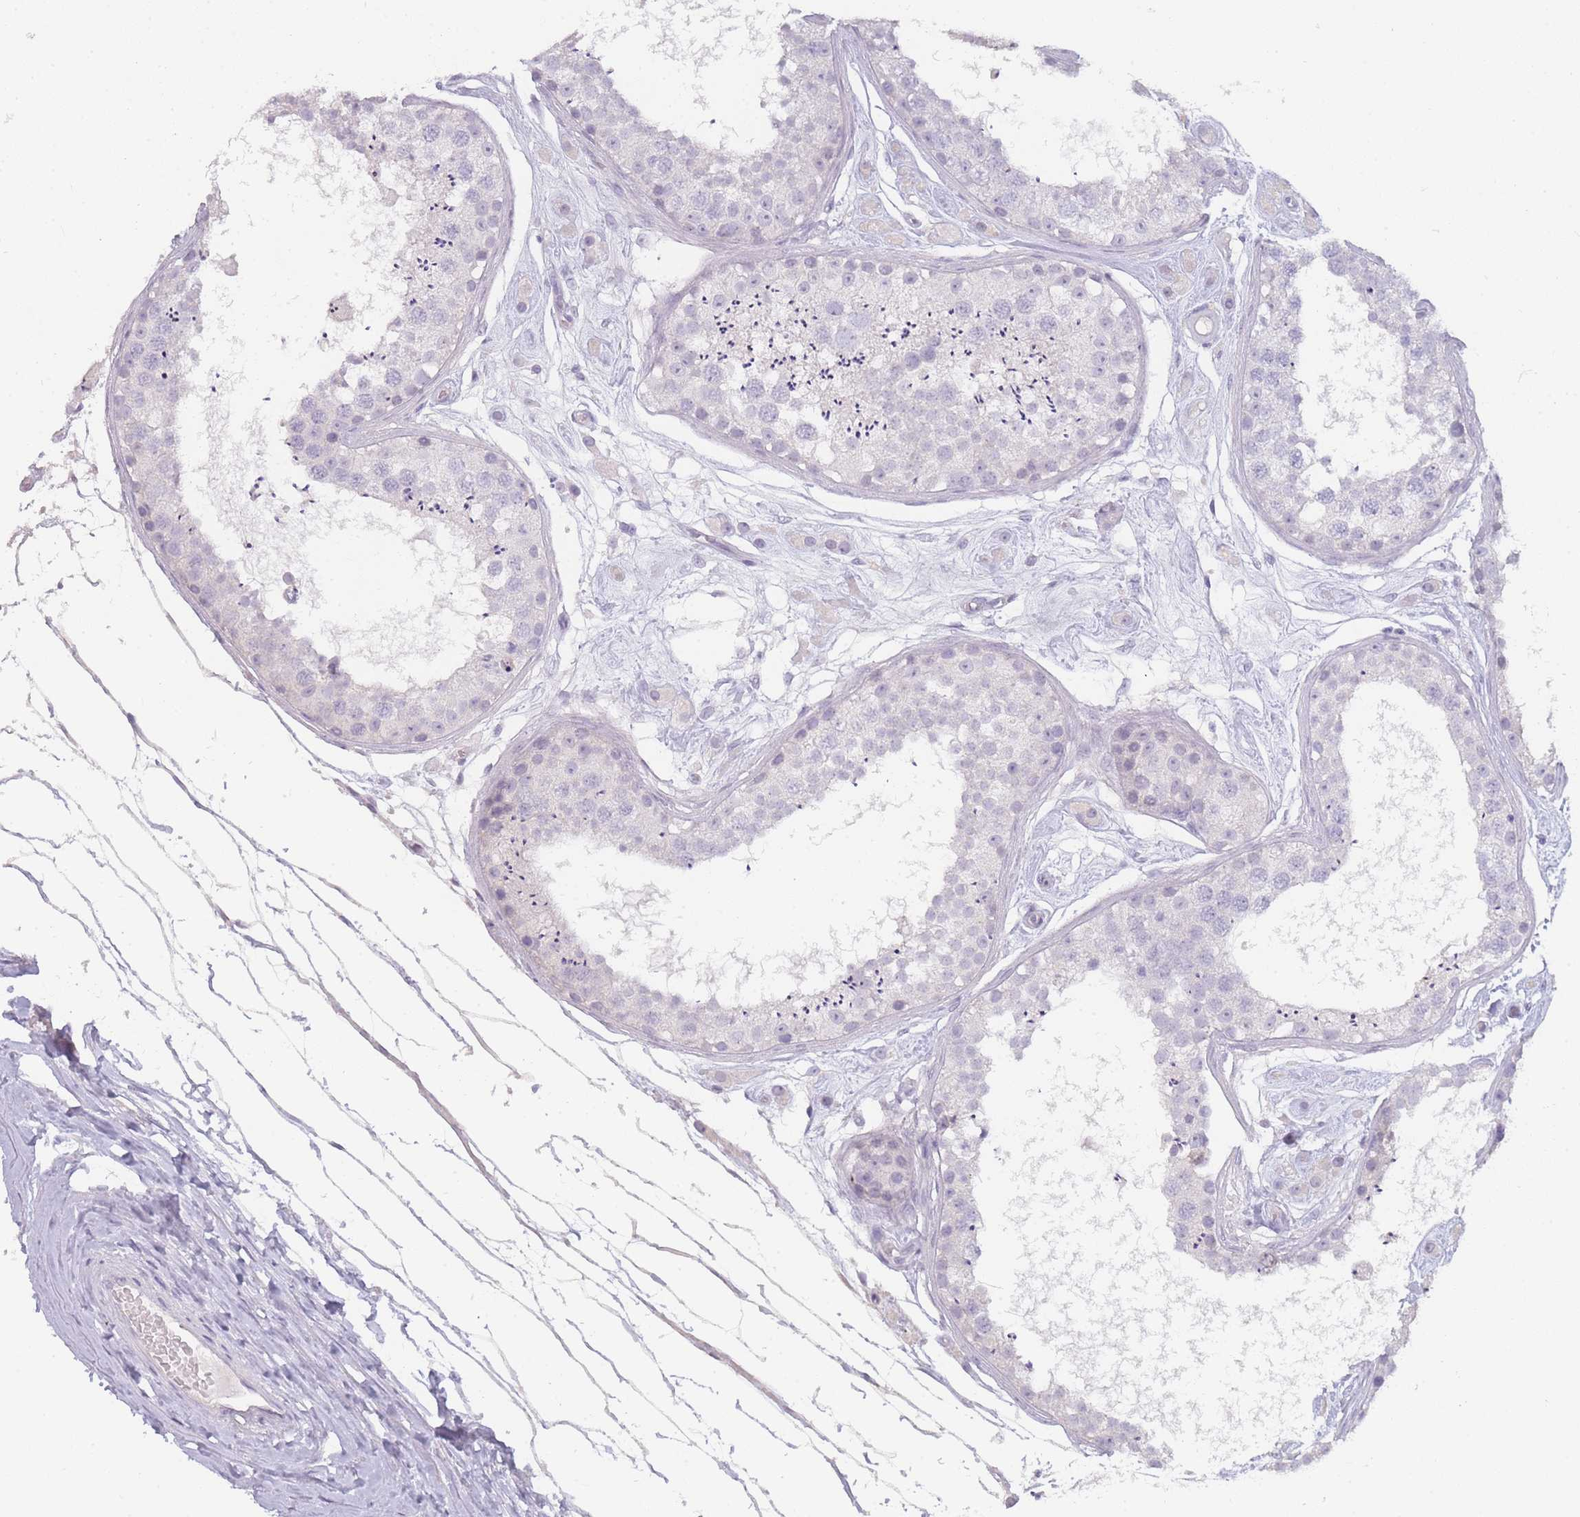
{"staining": {"intensity": "negative", "quantity": "none", "location": "none"}, "tissue": "testis", "cell_type": "Cells in seminiferous ducts", "image_type": "normal", "snomed": [{"axis": "morphology", "description": "Normal tissue, NOS"}, {"axis": "topography", "description": "Testis"}], "caption": "Image shows no significant protein expression in cells in seminiferous ducts of unremarkable testis. (Immunohistochemistry (ihc), brightfield microscopy, high magnification).", "gene": "INS", "patient": {"sex": "male", "age": 25}}